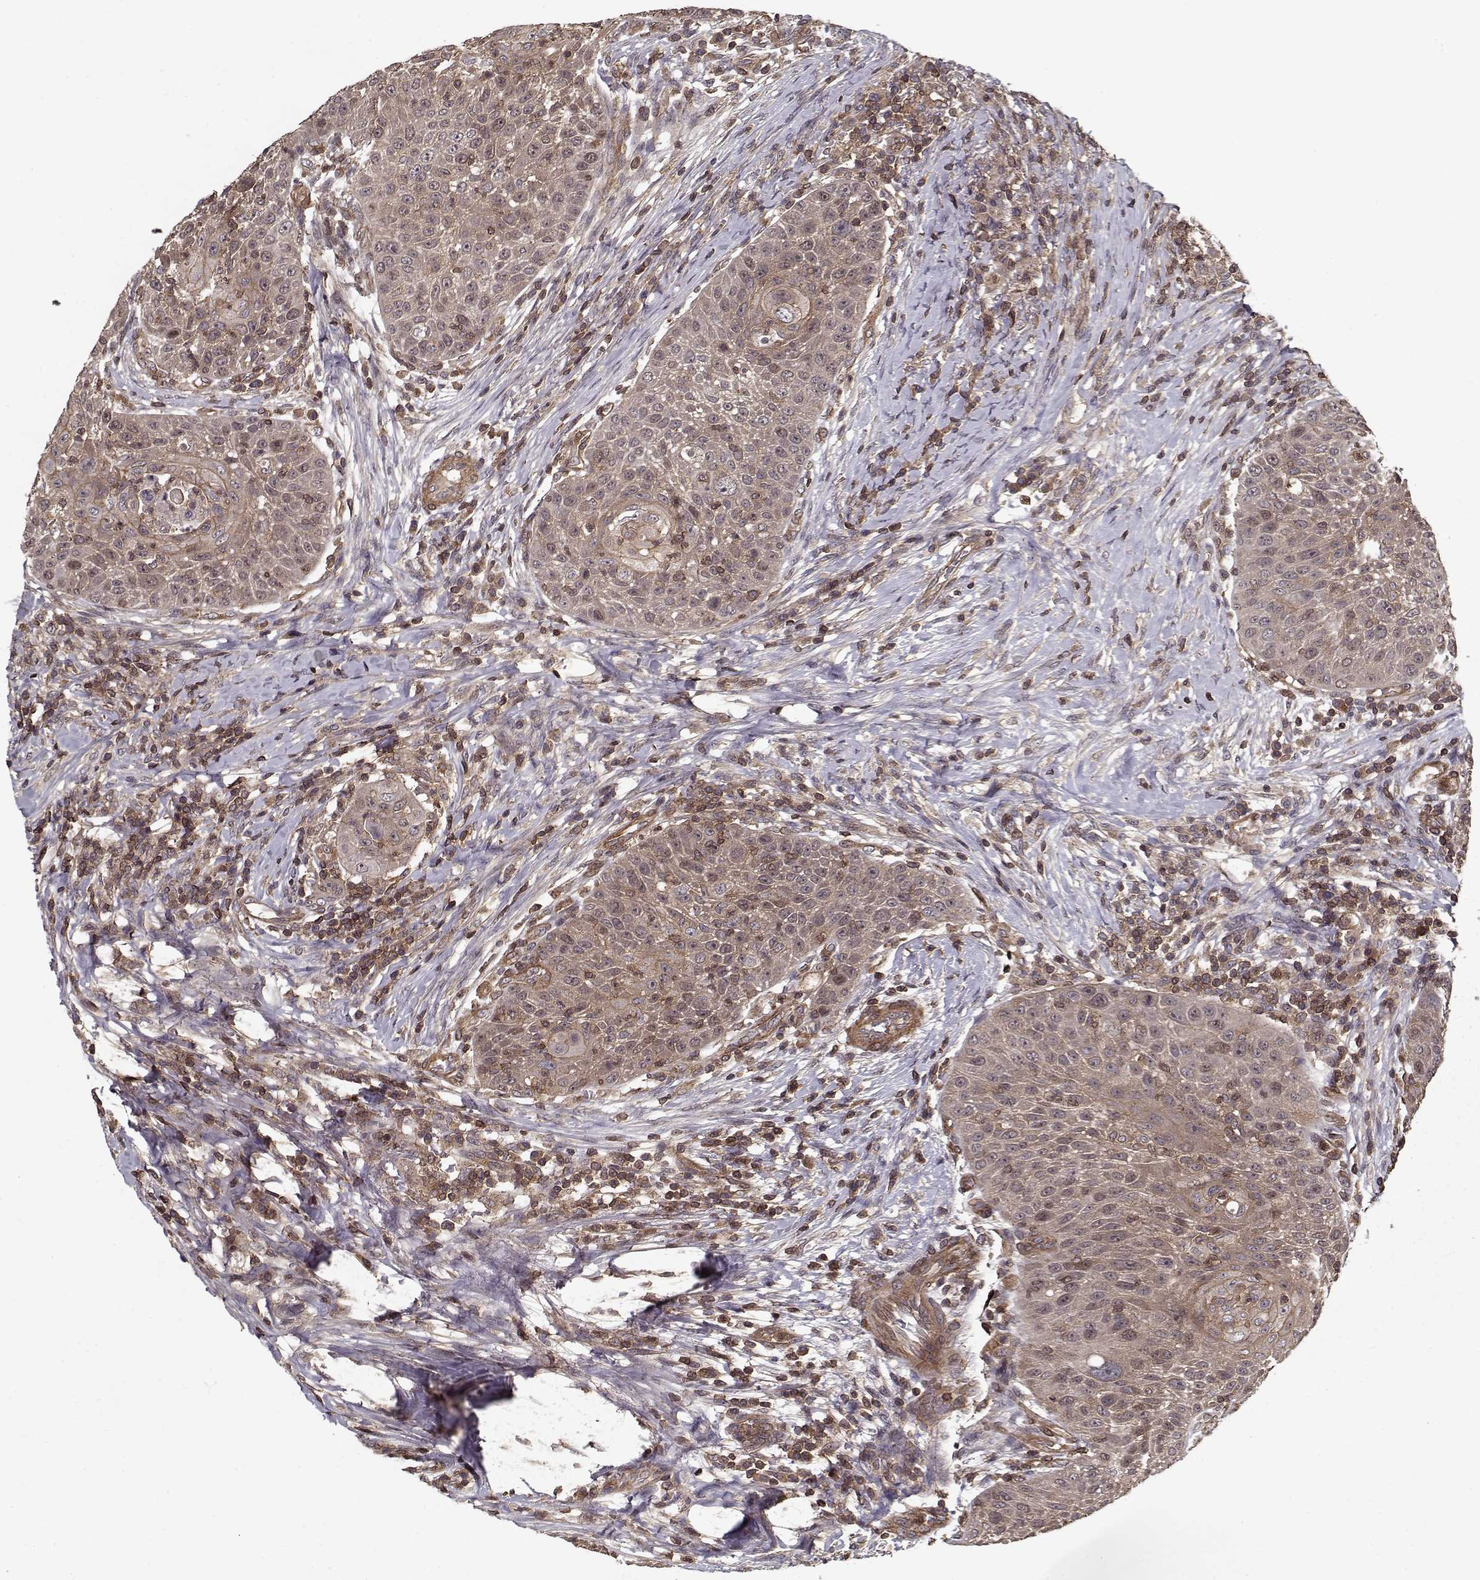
{"staining": {"intensity": "weak", "quantity": "25%-75%", "location": "cytoplasmic/membranous"}, "tissue": "head and neck cancer", "cell_type": "Tumor cells", "image_type": "cancer", "snomed": [{"axis": "morphology", "description": "Squamous cell carcinoma, NOS"}, {"axis": "topography", "description": "Head-Neck"}], "caption": "Immunohistochemistry of human head and neck cancer exhibits low levels of weak cytoplasmic/membranous staining in approximately 25%-75% of tumor cells.", "gene": "PPP1R12A", "patient": {"sex": "male", "age": 69}}